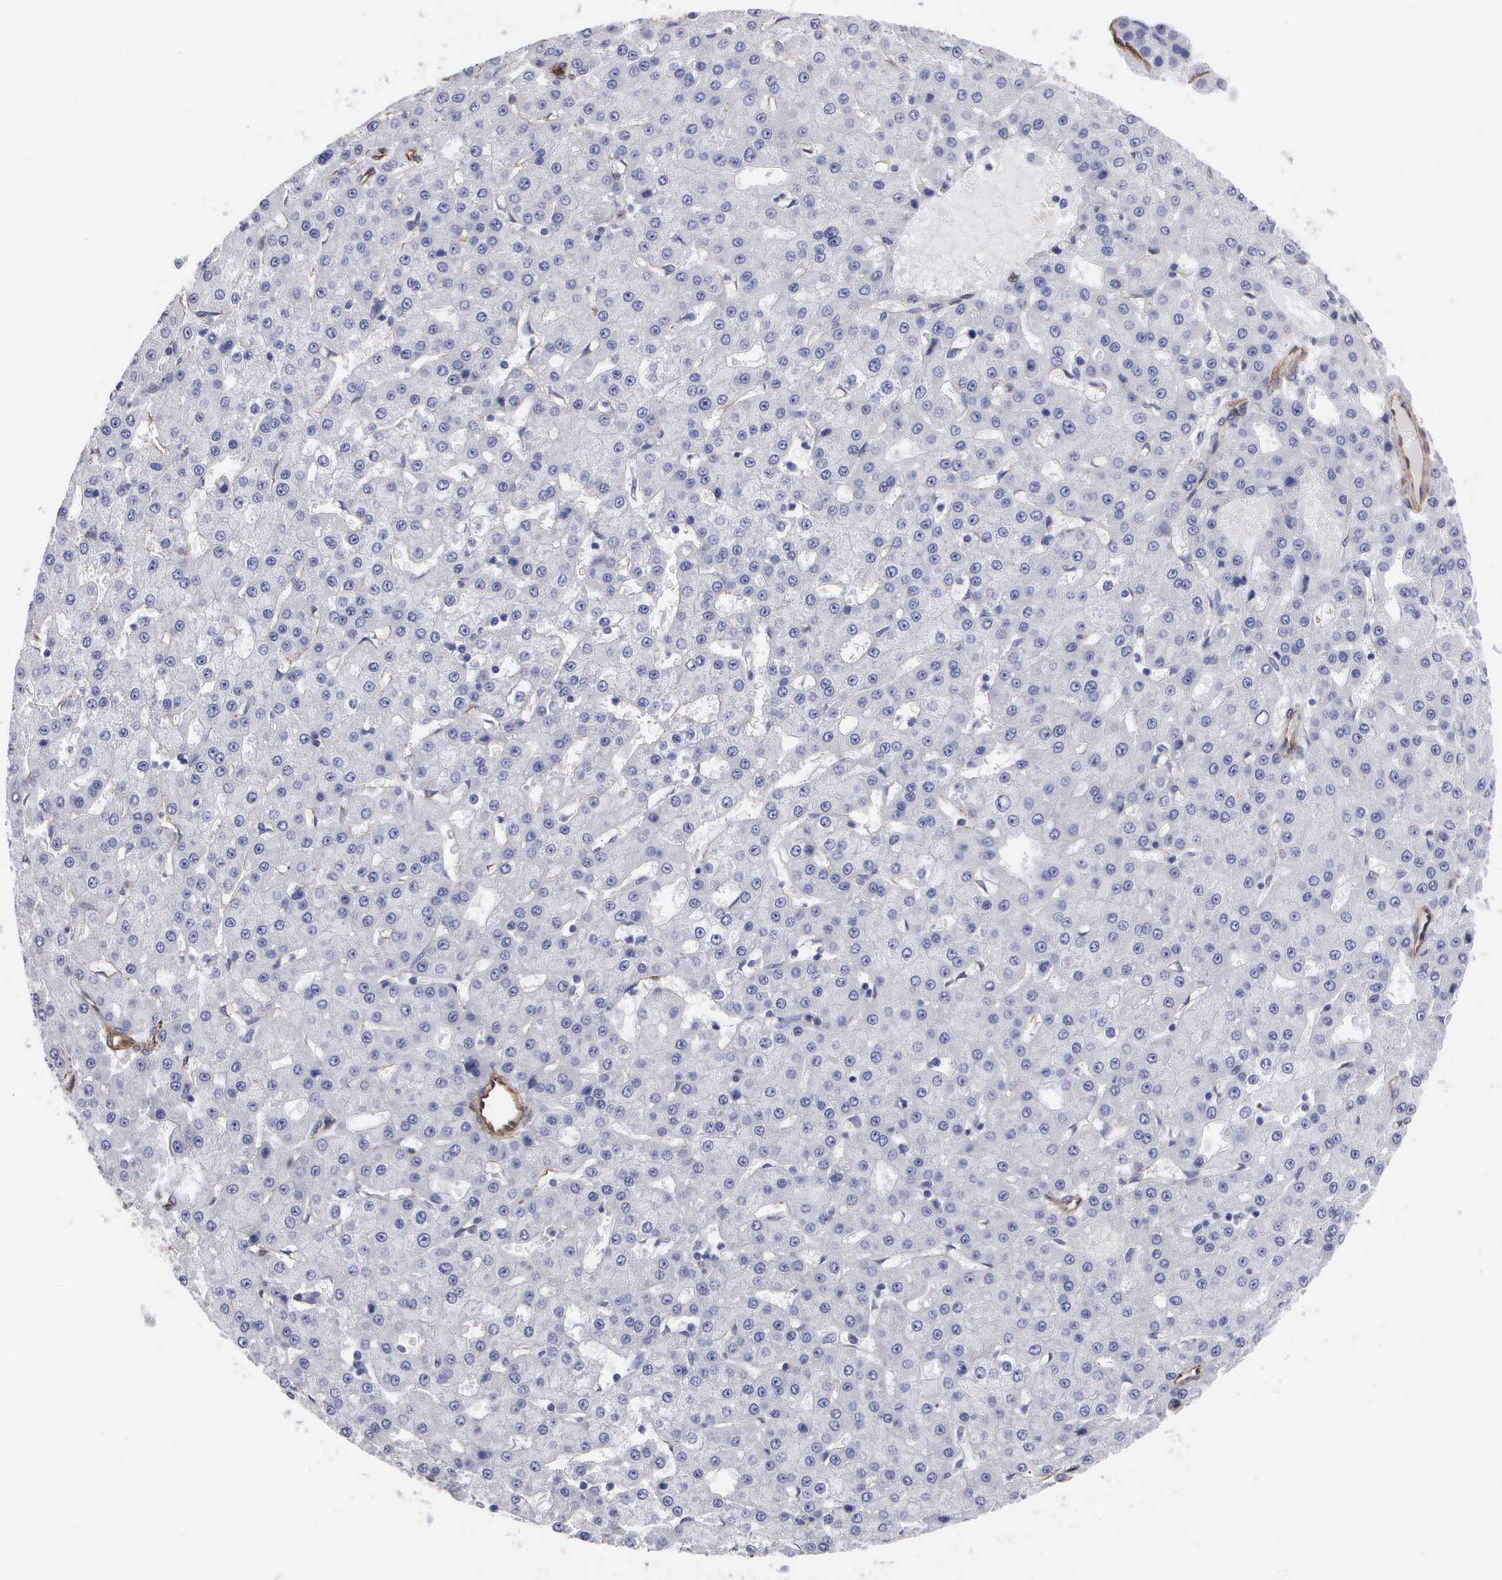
{"staining": {"intensity": "negative", "quantity": "none", "location": "none"}, "tissue": "liver cancer", "cell_type": "Tumor cells", "image_type": "cancer", "snomed": [{"axis": "morphology", "description": "Carcinoma, Hepatocellular, NOS"}, {"axis": "topography", "description": "Liver"}], "caption": "The image shows no significant positivity in tumor cells of hepatocellular carcinoma (liver).", "gene": "MAGEB10", "patient": {"sex": "male", "age": 47}}